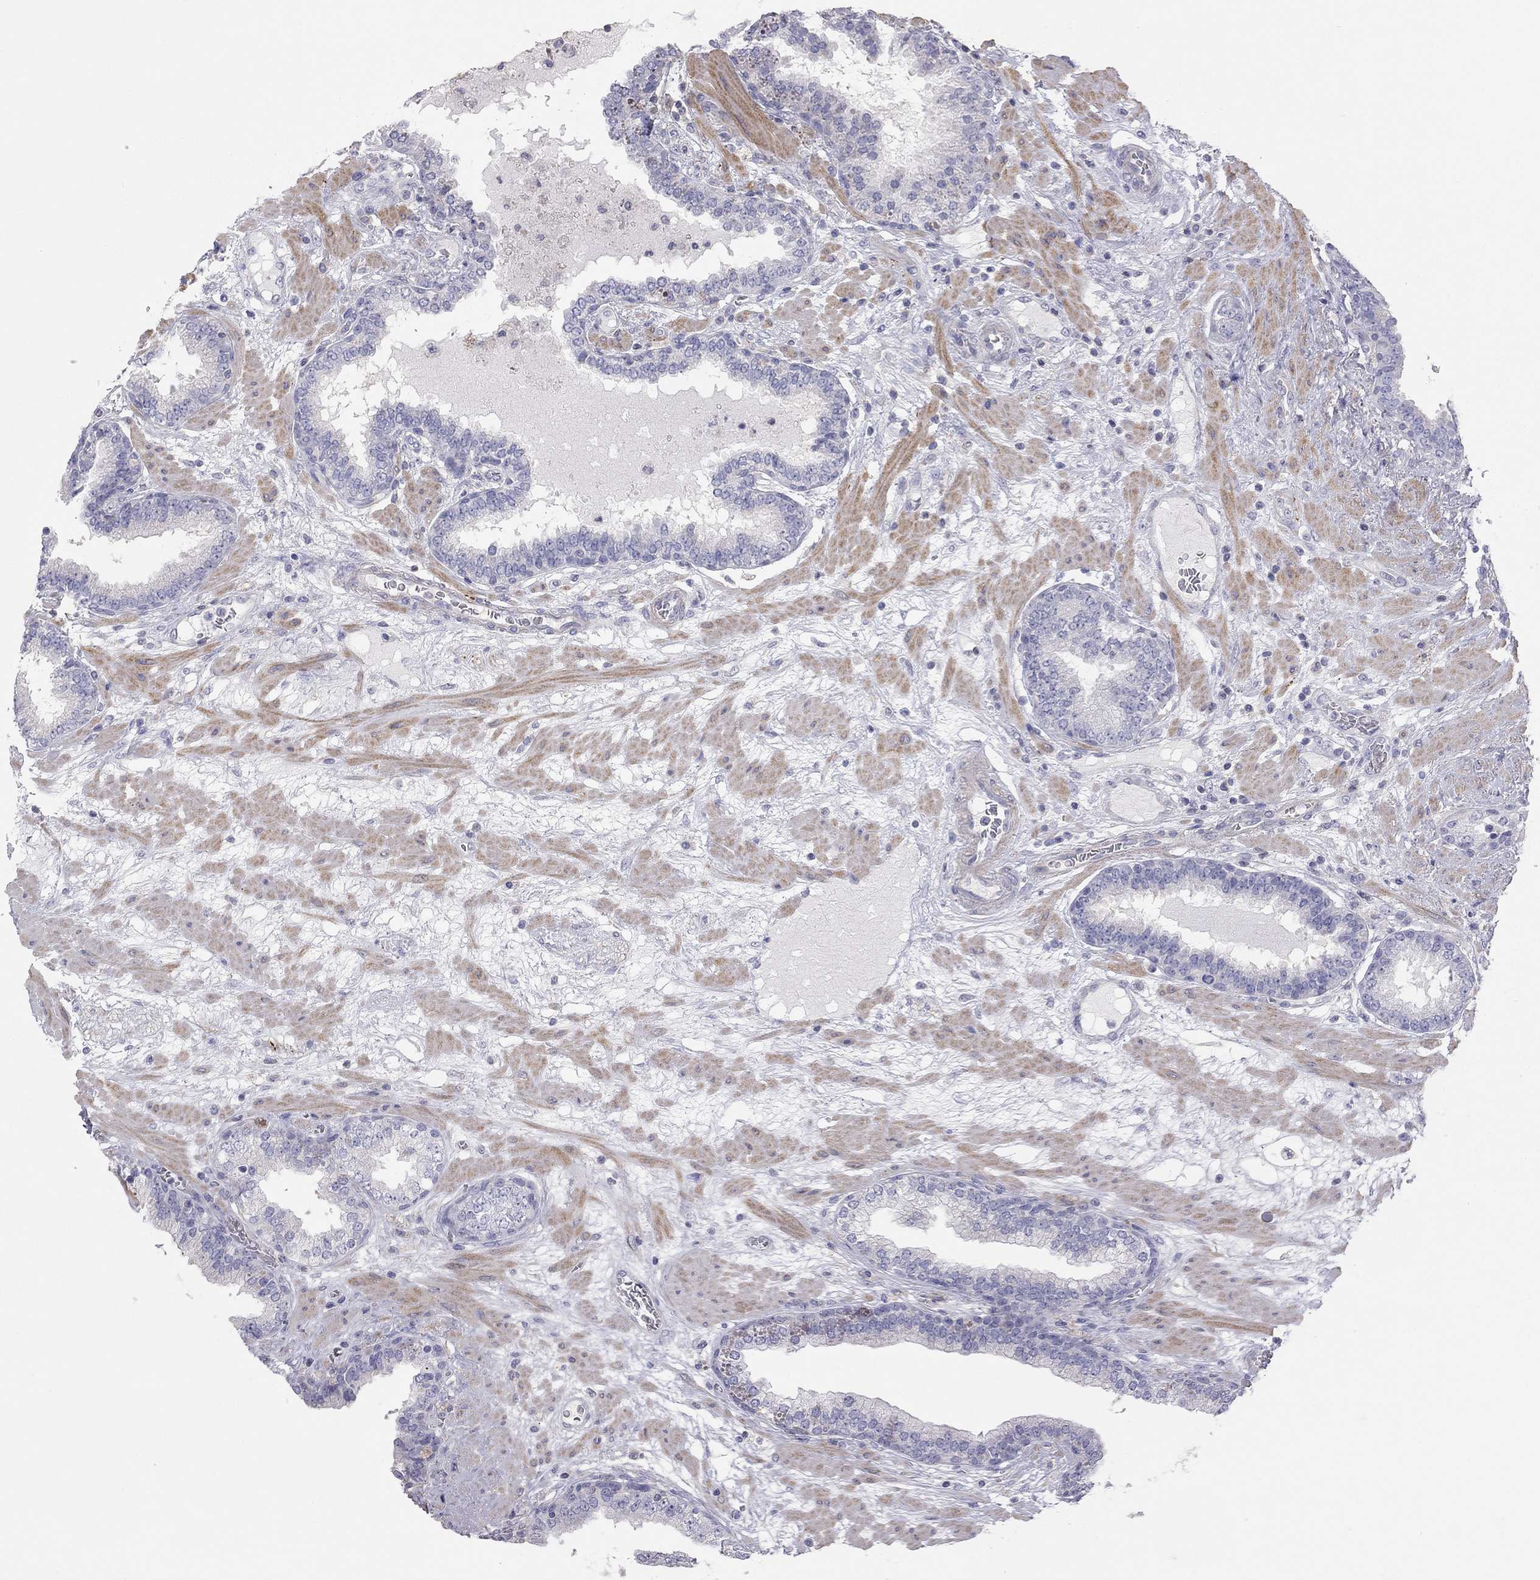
{"staining": {"intensity": "negative", "quantity": "none", "location": "none"}, "tissue": "prostate cancer", "cell_type": "Tumor cells", "image_type": "cancer", "snomed": [{"axis": "morphology", "description": "Adenocarcinoma, Low grade"}, {"axis": "topography", "description": "Prostate"}], "caption": "Protein analysis of prostate cancer reveals no significant positivity in tumor cells.", "gene": "ADCYAP1", "patient": {"sex": "male", "age": 60}}